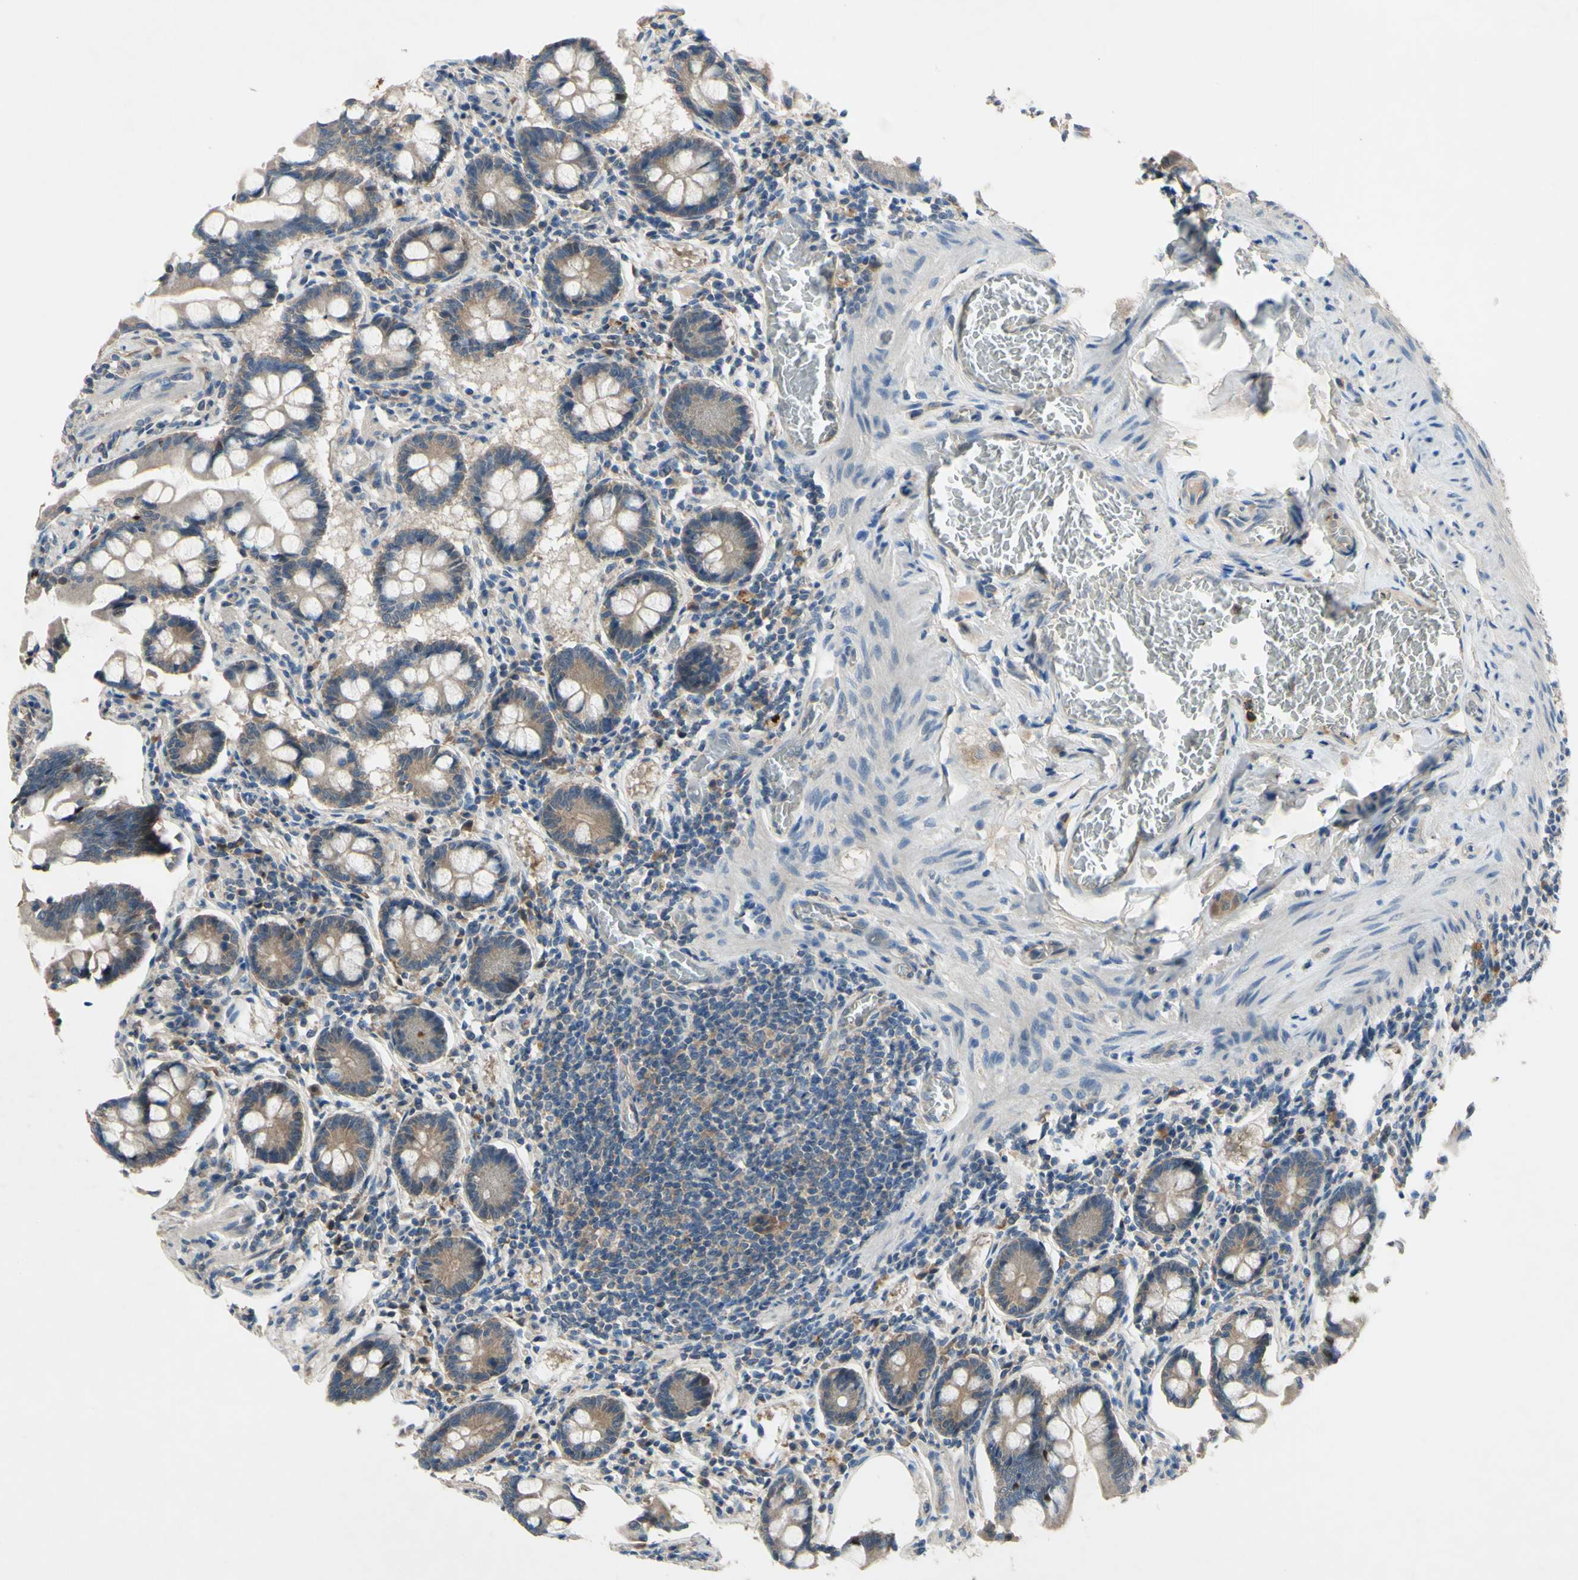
{"staining": {"intensity": "moderate", "quantity": ">75%", "location": "cytoplasmic/membranous"}, "tissue": "small intestine", "cell_type": "Glandular cells", "image_type": "normal", "snomed": [{"axis": "morphology", "description": "Normal tissue, NOS"}, {"axis": "topography", "description": "Small intestine"}], "caption": "Glandular cells reveal moderate cytoplasmic/membranous positivity in approximately >75% of cells in benign small intestine. Immunohistochemistry (ihc) stains the protein in brown and the nuclei are stained blue.", "gene": "HILPDA", "patient": {"sex": "male", "age": 41}}